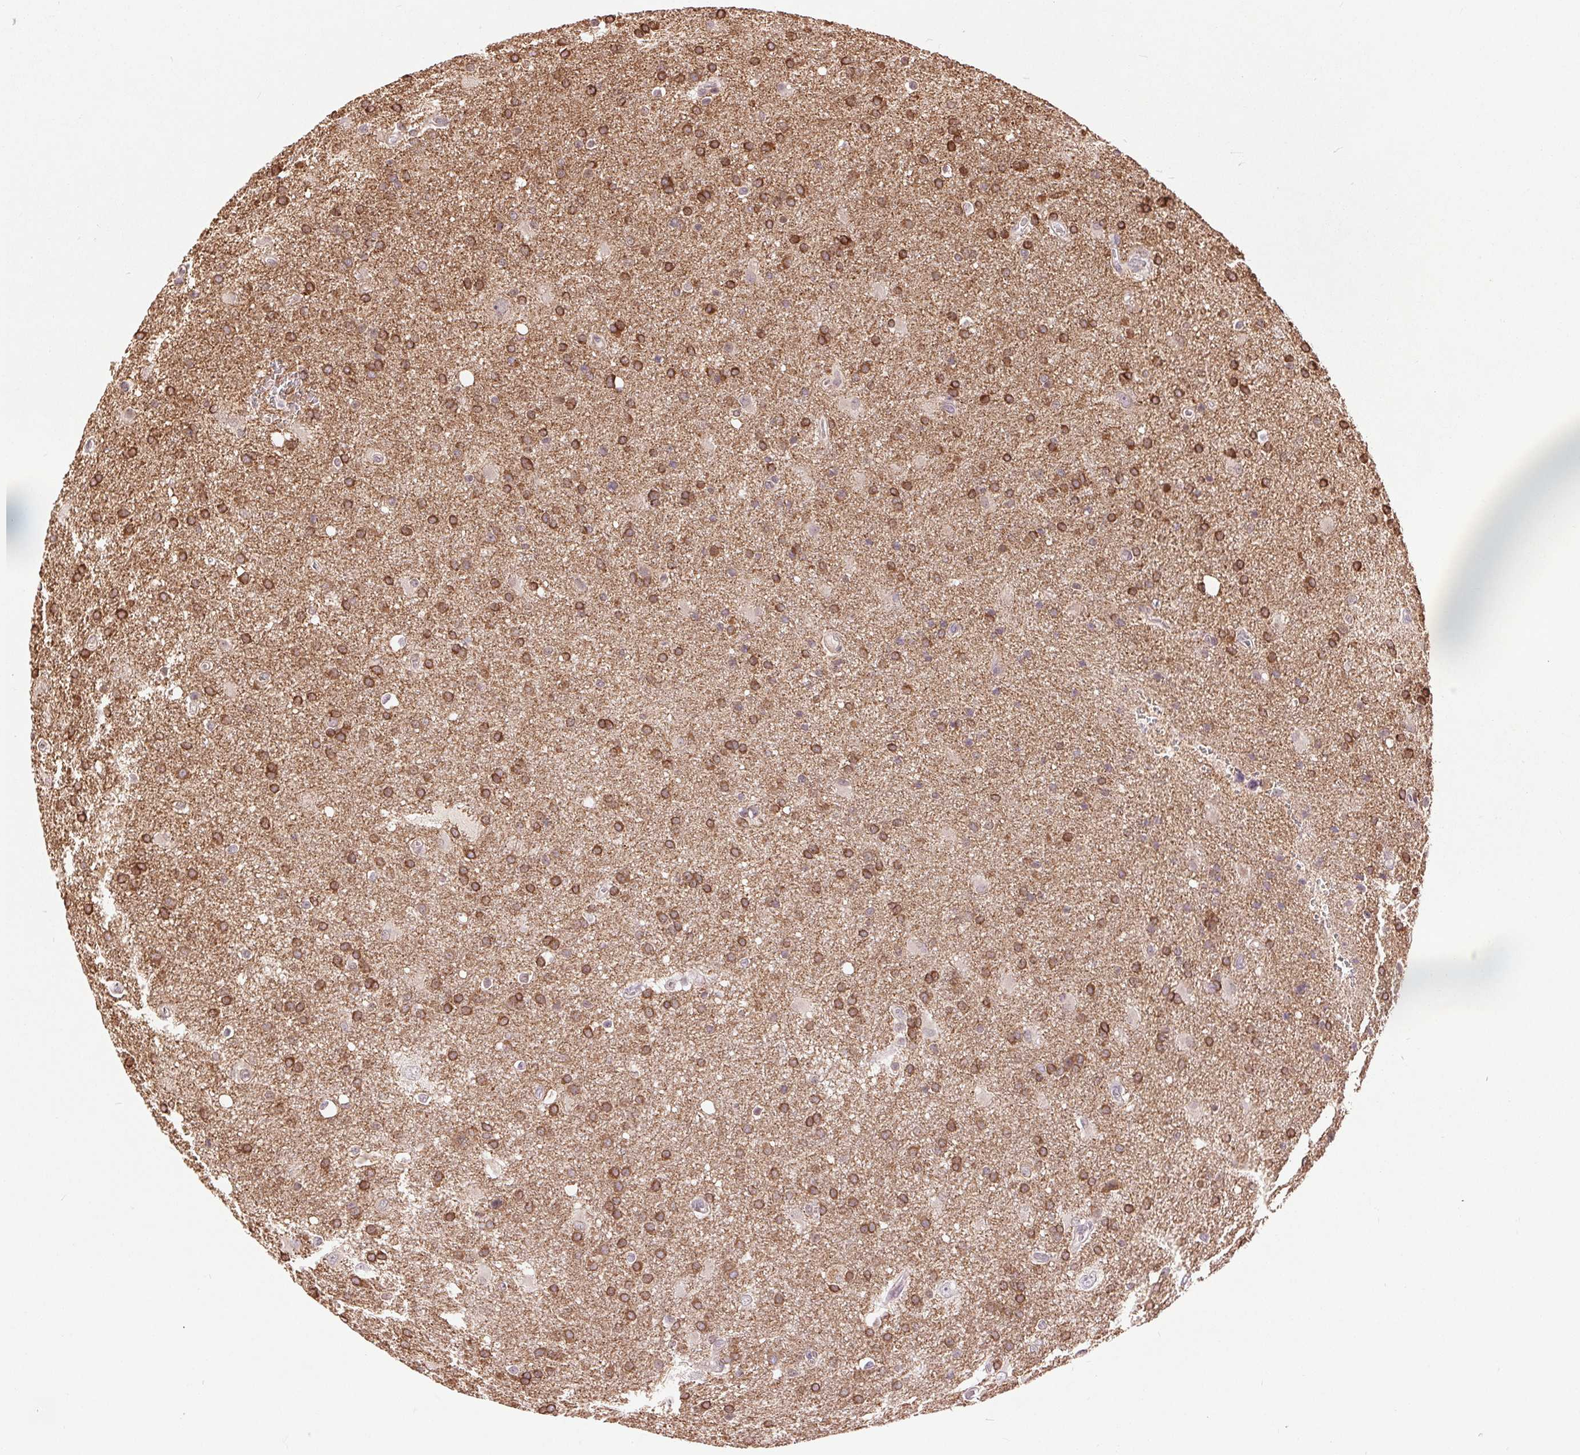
{"staining": {"intensity": "moderate", "quantity": ">75%", "location": "cytoplasmic/membranous"}, "tissue": "glioma", "cell_type": "Tumor cells", "image_type": "cancer", "snomed": [{"axis": "morphology", "description": "Glioma, malignant, Low grade"}, {"axis": "topography", "description": "Brain"}], "caption": "IHC (DAB (3,3'-diaminobenzidine)) staining of low-grade glioma (malignant) demonstrates moderate cytoplasmic/membranous protein staining in approximately >75% of tumor cells.", "gene": "BTF3L4", "patient": {"sex": "male", "age": 66}}